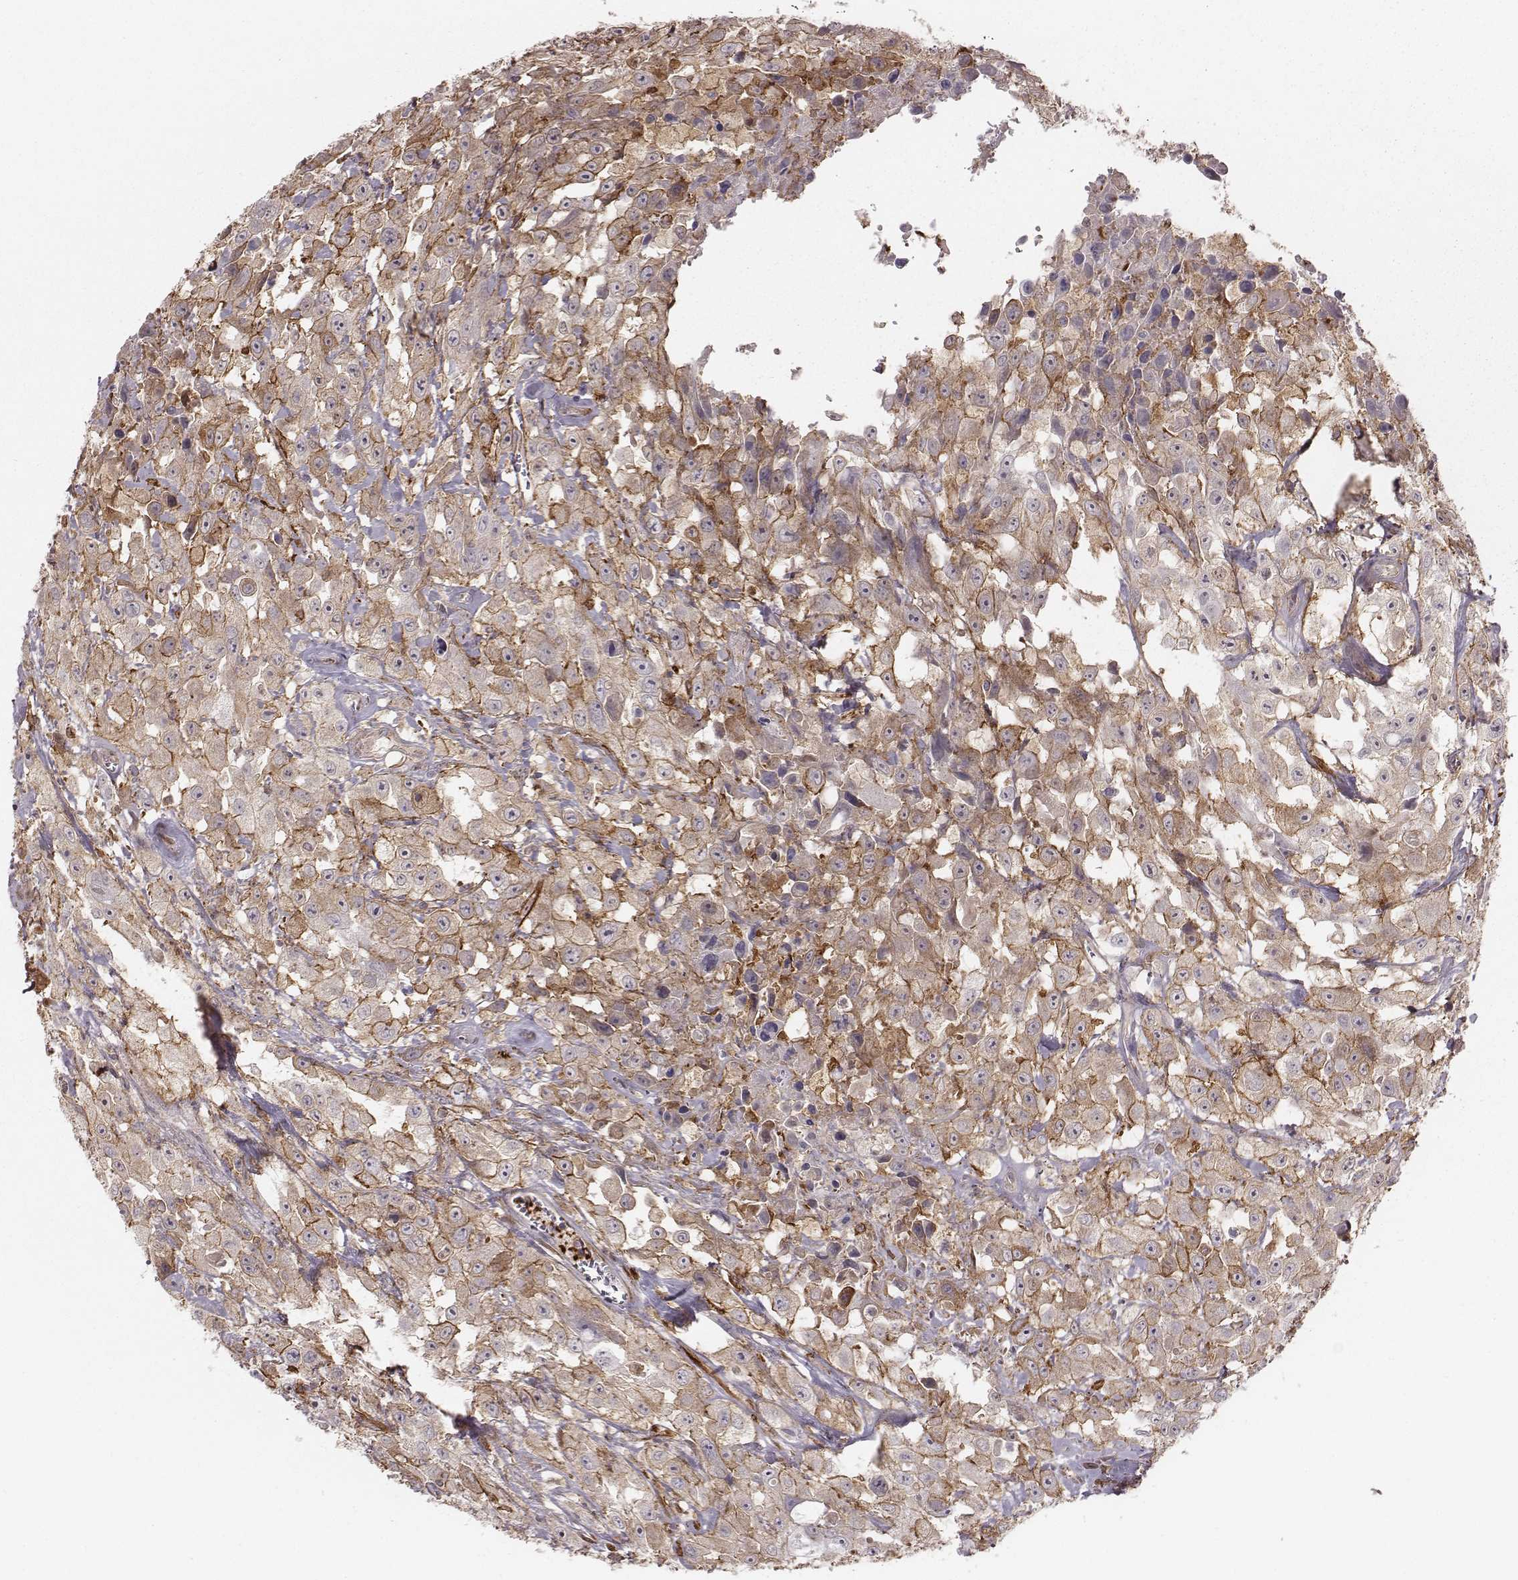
{"staining": {"intensity": "weak", "quantity": ">75%", "location": "cytoplasmic/membranous"}, "tissue": "urothelial cancer", "cell_type": "Tumor cells", "image_type": "cancer", "snomed": [{"axis": "morphology", "description": "Urothelial carcinoma, High grade"}, {"axis": "topography", "description": "Urinary bladder"}], "caption": "Tumor cells exhibit low levels of weak cytoplasmic/membranous staining in about >75% of cells in urothelial carcinoma (high-grade).", "gene": "ZYX", "patient": {"sex": "male", "age": 79}}